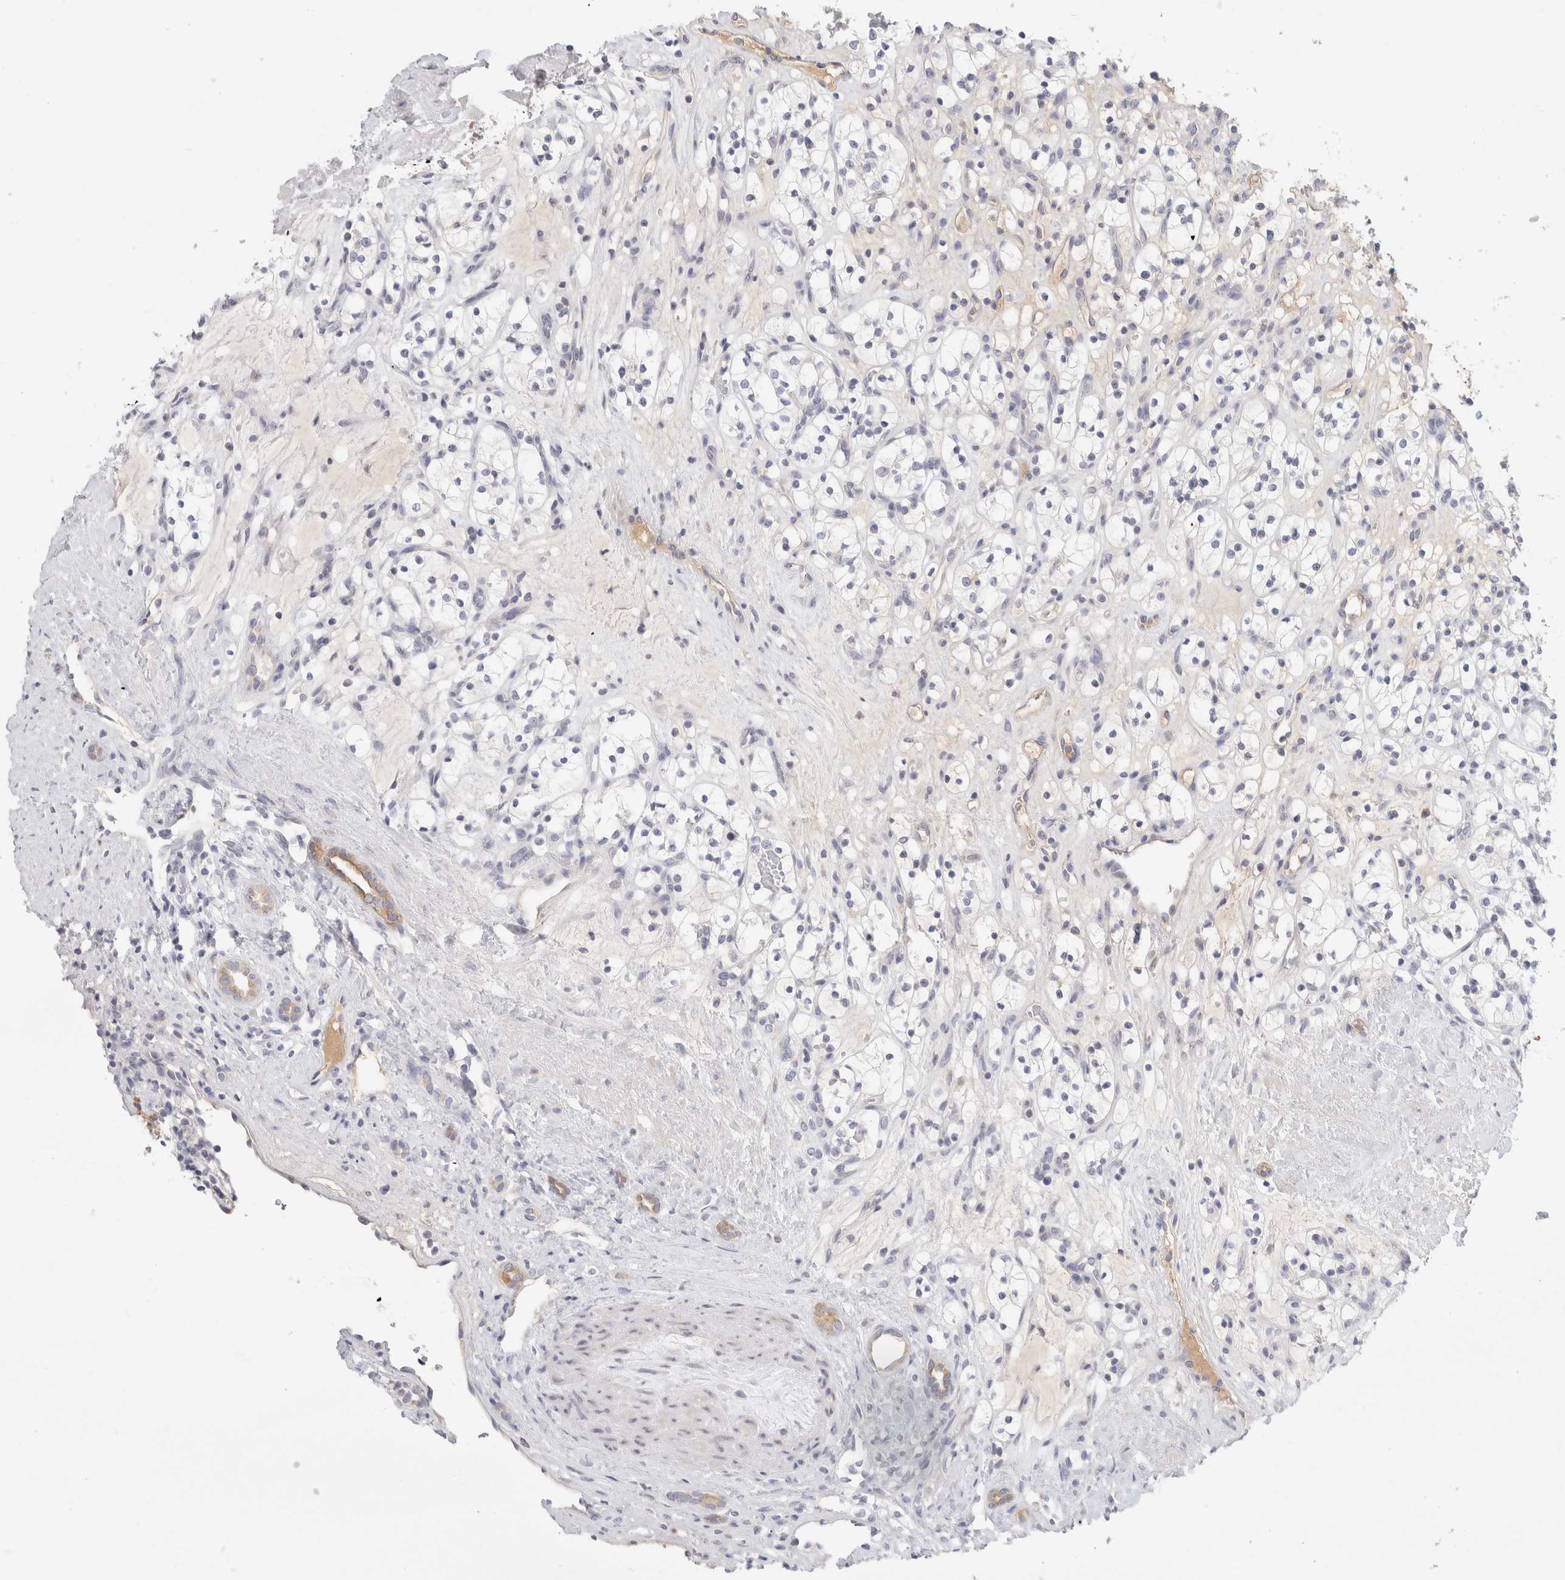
{"staining": {"intensity": "negative", "quantity": "none", "location": "none"}, "tissue": "renal cancer", "cell_type": "Tumor cells", "image_type": "cancer", "snomed": [{"axis": "morphology", "description": "Adenocarcinoma, NOS"}, {"axis": "topography", "description": "Kidney"}], "caption": "There is no significant positivity in tumor cells of renal cancer.", "gene": "STK31", "patient": {"sex": "female", "age": 57}}